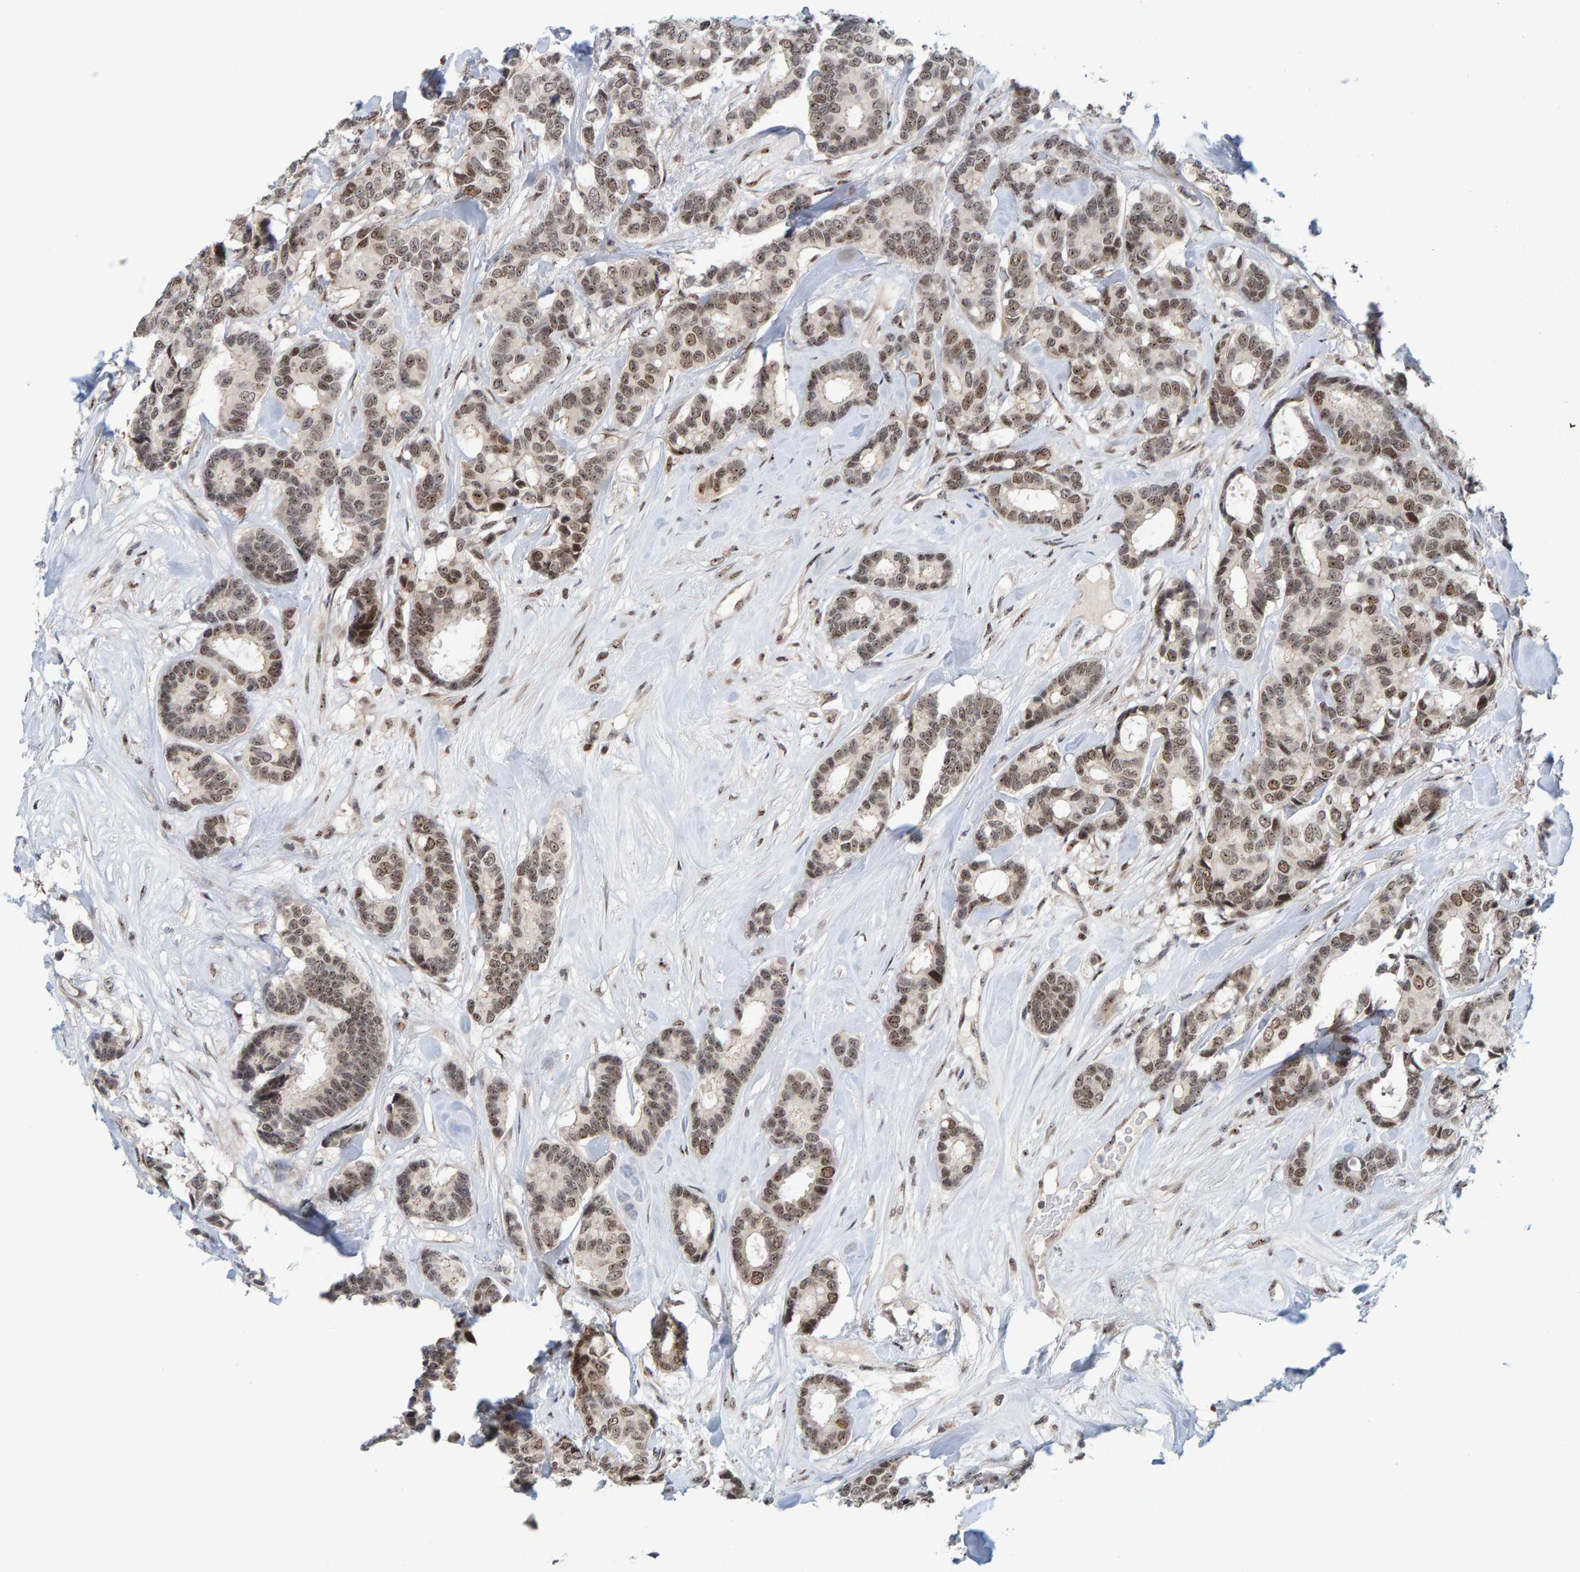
{"staining": {"intensity": "moderate", "quantity": ">75%", "location": "nuclear"}, "tissue": "breast cancer", "cell_type": "Tumor cells", "image_type": "cancer", "snomed": [{"axis": "morphology", "description": "Duct carcinoma"}, {"axis": "topography", "description": "Breast"}], "caption": "Immunohistochemistry image of breast cancer stained for a protein (brown), which shows medium levels of moderate nuclear expression in about >75% of tumor cells.", "gene": "POLR1E", "patient": {"sex": "female", "age": 87}}